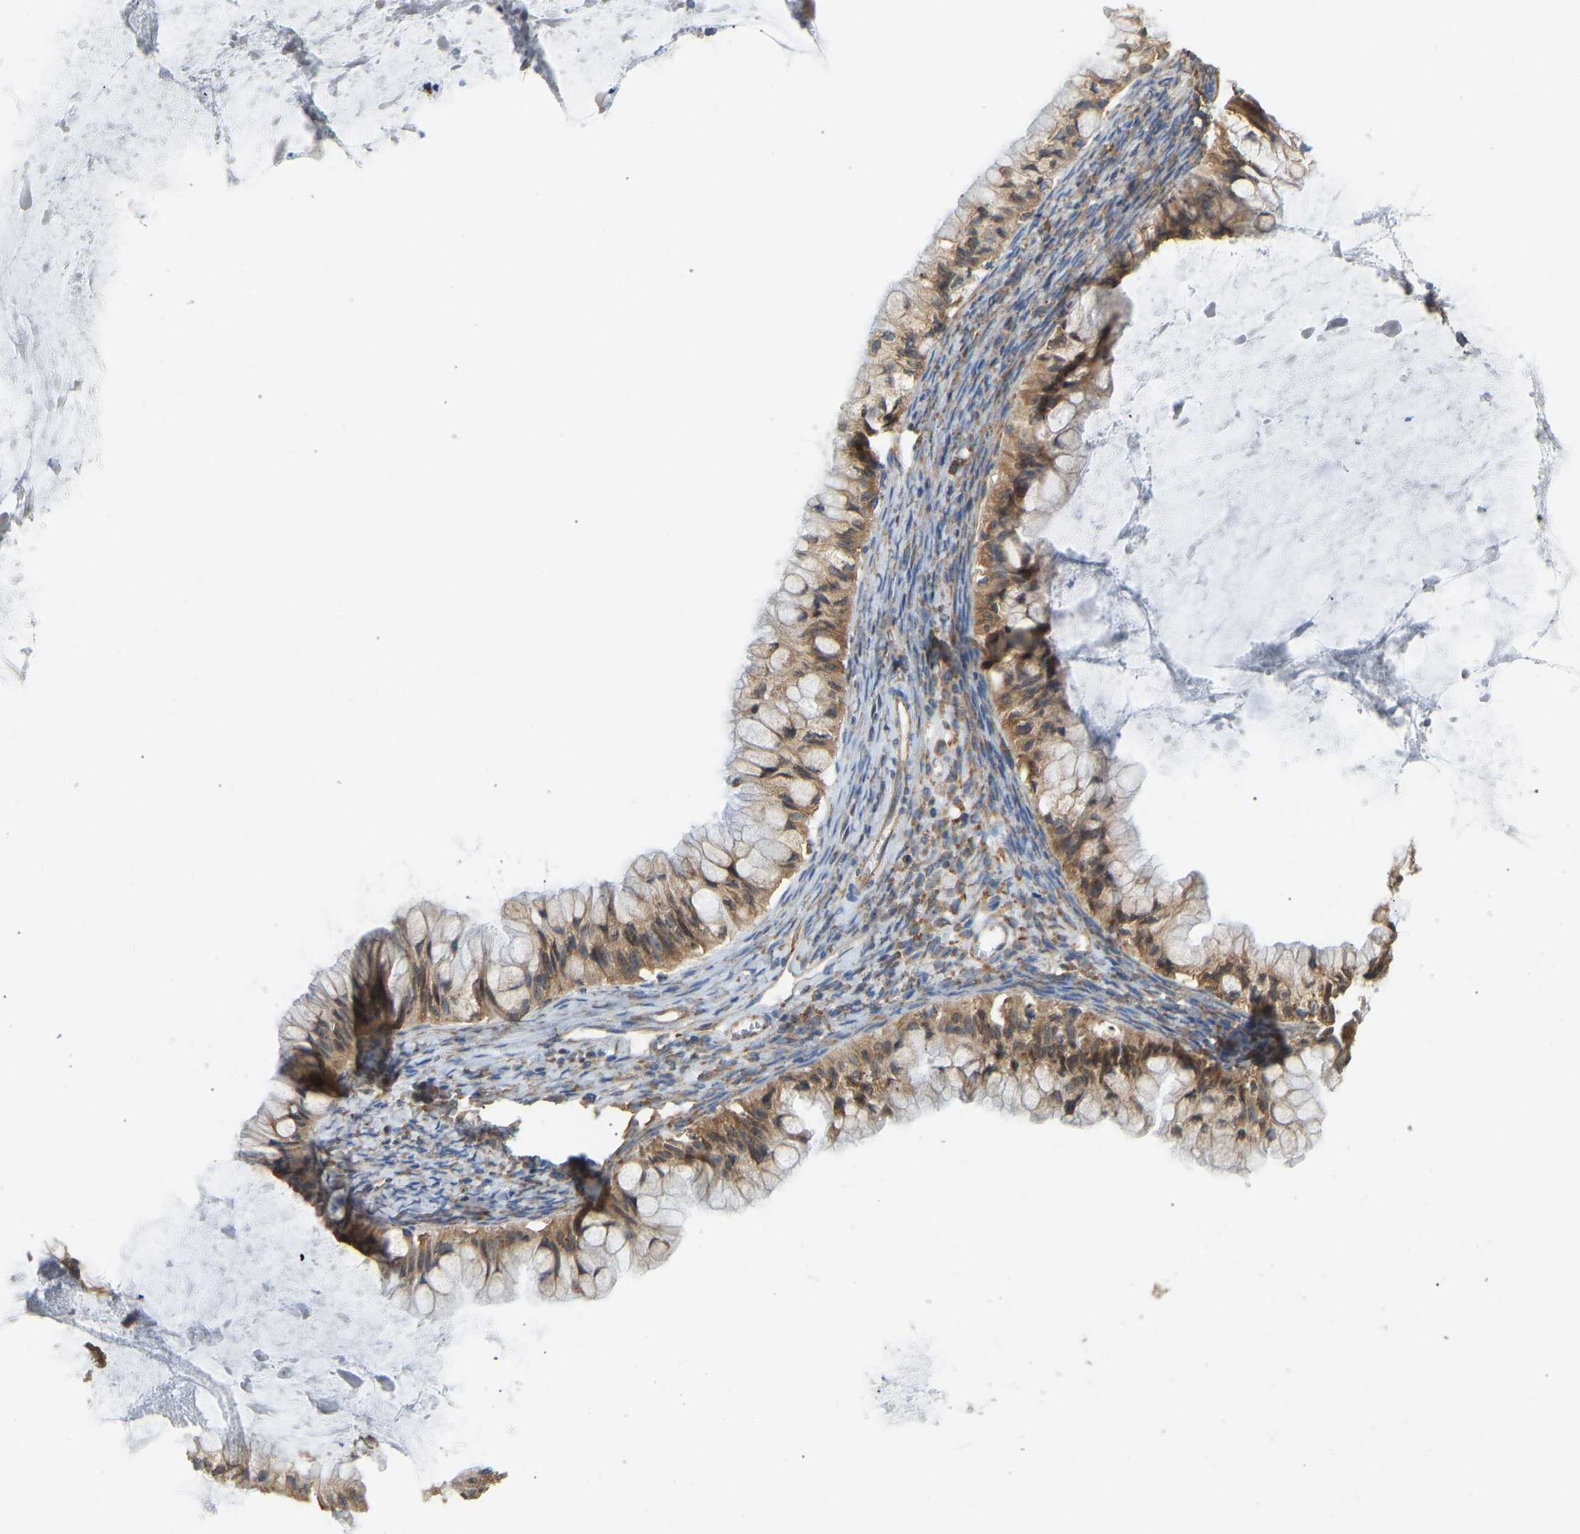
{"staining": {"intensity": "moderate", "quantity": ">75%", "location": "cytoplasmic/membranous"}, "tissue": "ovarian cancer", "cell_type": "Tumor cells", "image_type": "cancer", "snomed": [{"axis": "morphology", "description": "Cystadenocarcinoma, mucinous, NOS"}, {"axis": "topography", "description": "Ovary"}], "caption": "Immunohistochemistry (IHC) histopathology image of ovarian mucinous cystadenocarcinoma stained for a protein (brown), which reveals medium levels of moderate cytoplasmic/membranous expression in about >75% of tumor cells.", "gene": "RPS6KB2", "patient": {"sex": "female", "age": 57}}